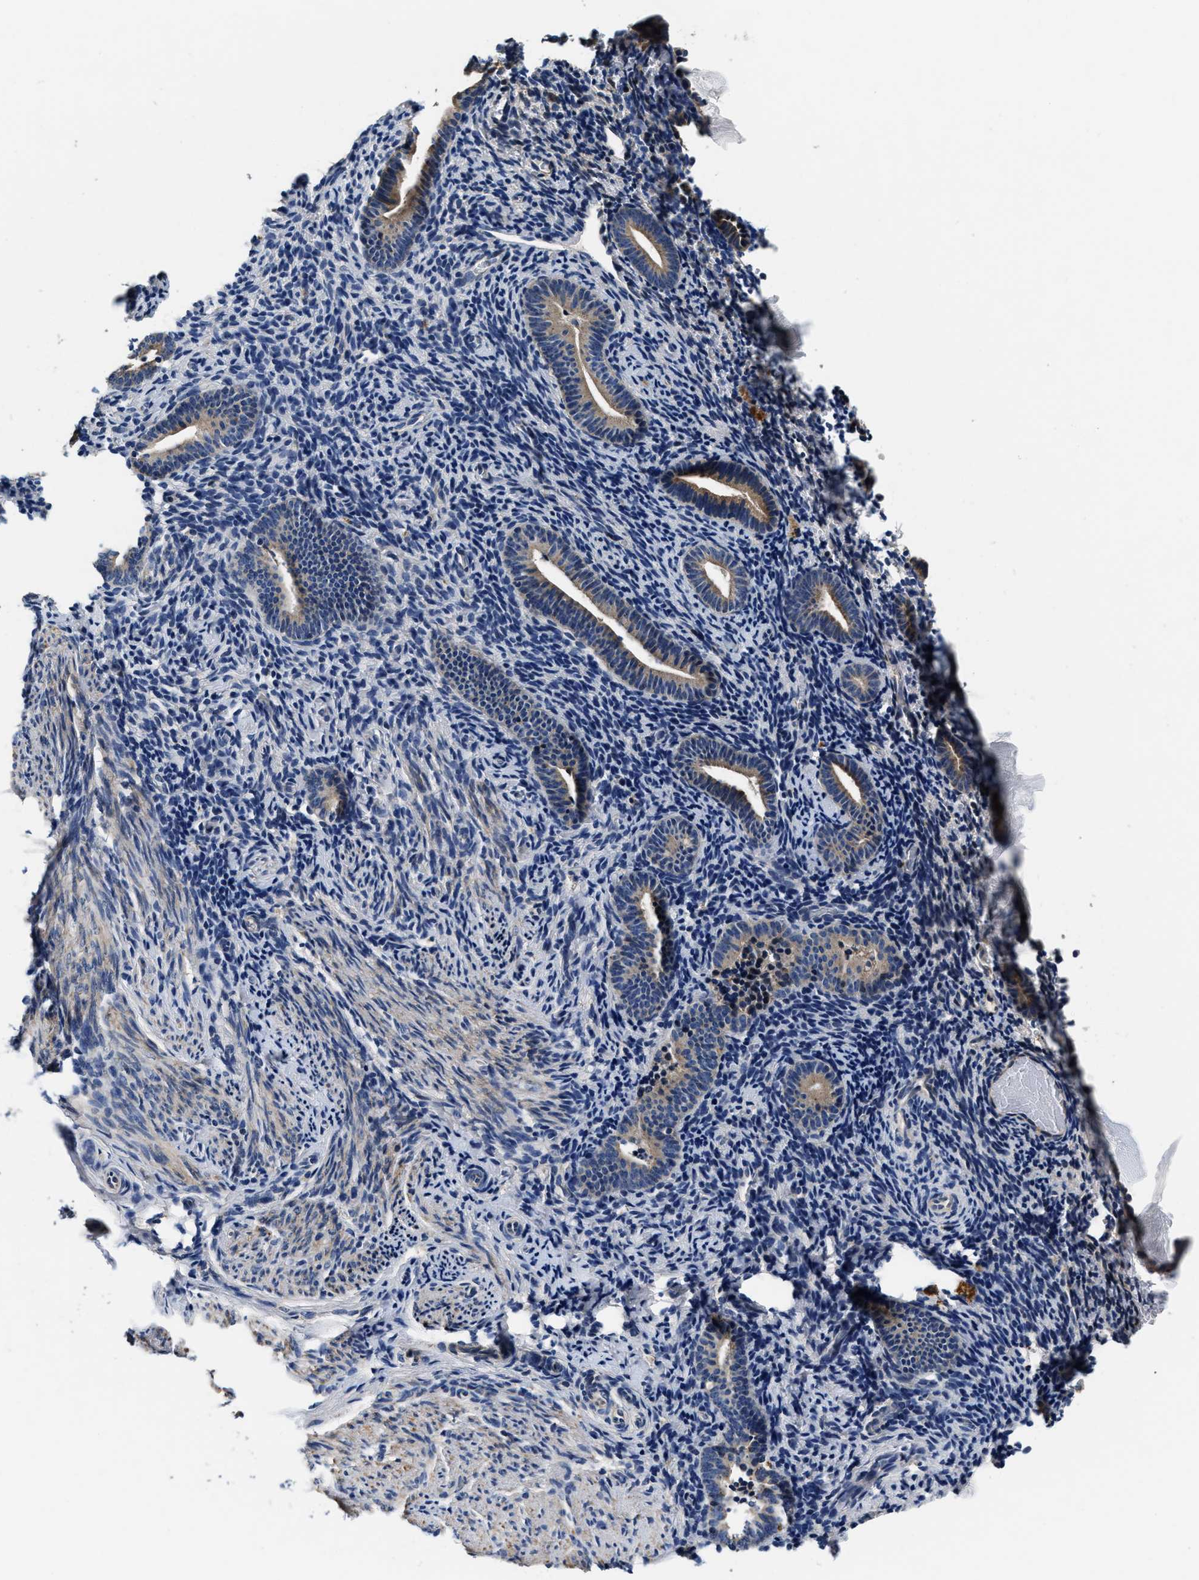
{"staining": {"intensity": "negative", "quantity": "none", "location": "none"}, "tissue": "endometrium", "cell_type": "Cells in endometrial stroma", "image_type": "normal", "snomed": [{"axis": "morphology", "description": "Normal tissue, NOS"}, {"axis": "topography", "description": "Endometrium"}], "caption": "Immunohistochemical staining of unremarkable human endometrium exhibits no significant expression in cells in endometrial stroma. (Immunohistochemistry, brightfield microscopy, high magnification).", "gene": "ANKIB1", "patient": {"sex": "female", "age": 51}}